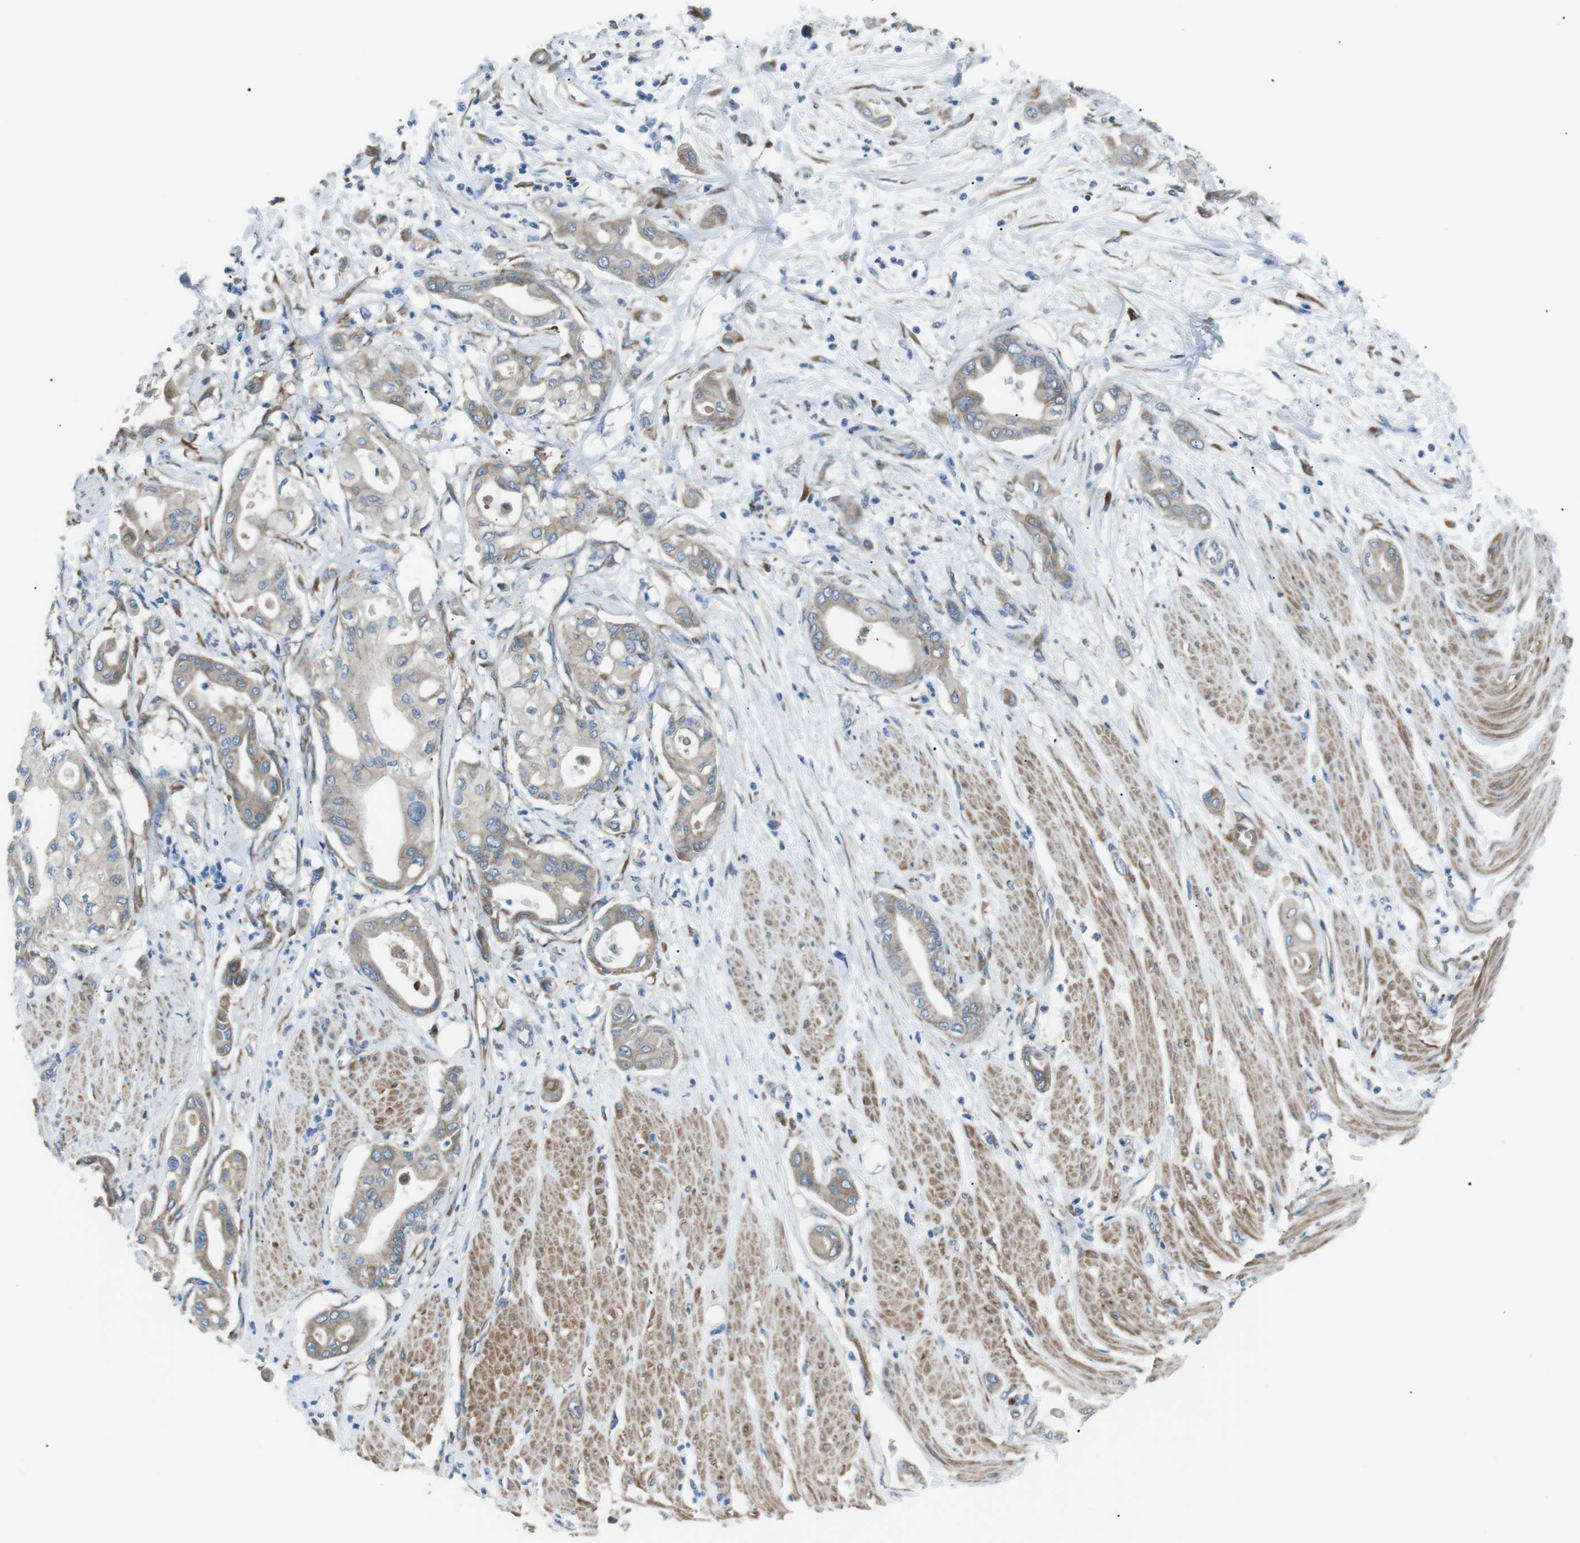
{"staining": {"intensity": "weak", "quantity": ">75%", "location": "cytoplasmic/membranous"}, "tissue": "pancreatic cancer", "cell_type": "Tumor cells", "image_type": "cancer", "snomed": [{"axis": "morphology", "description": "Adenocarcinoma, NOS"}, {"axis": "morphology", "description": "Adenocarcinoma, metastatic, NOS"}, {"axis": "topography", "description": "Lymph node"}, {"axis": "topography", "description": "Pancreas"}, {"axis": "topography", "description": "Duodenum"}], "caption": "Protein expression analysis of human pancreatic cancer (metastatic adenocarcinoma) reveals weak cytoplasmic/membranous staining in approximately >75% of tumor cells.", "gene": "MTARC2", "patient": {"sex": "female", "age": 64}}